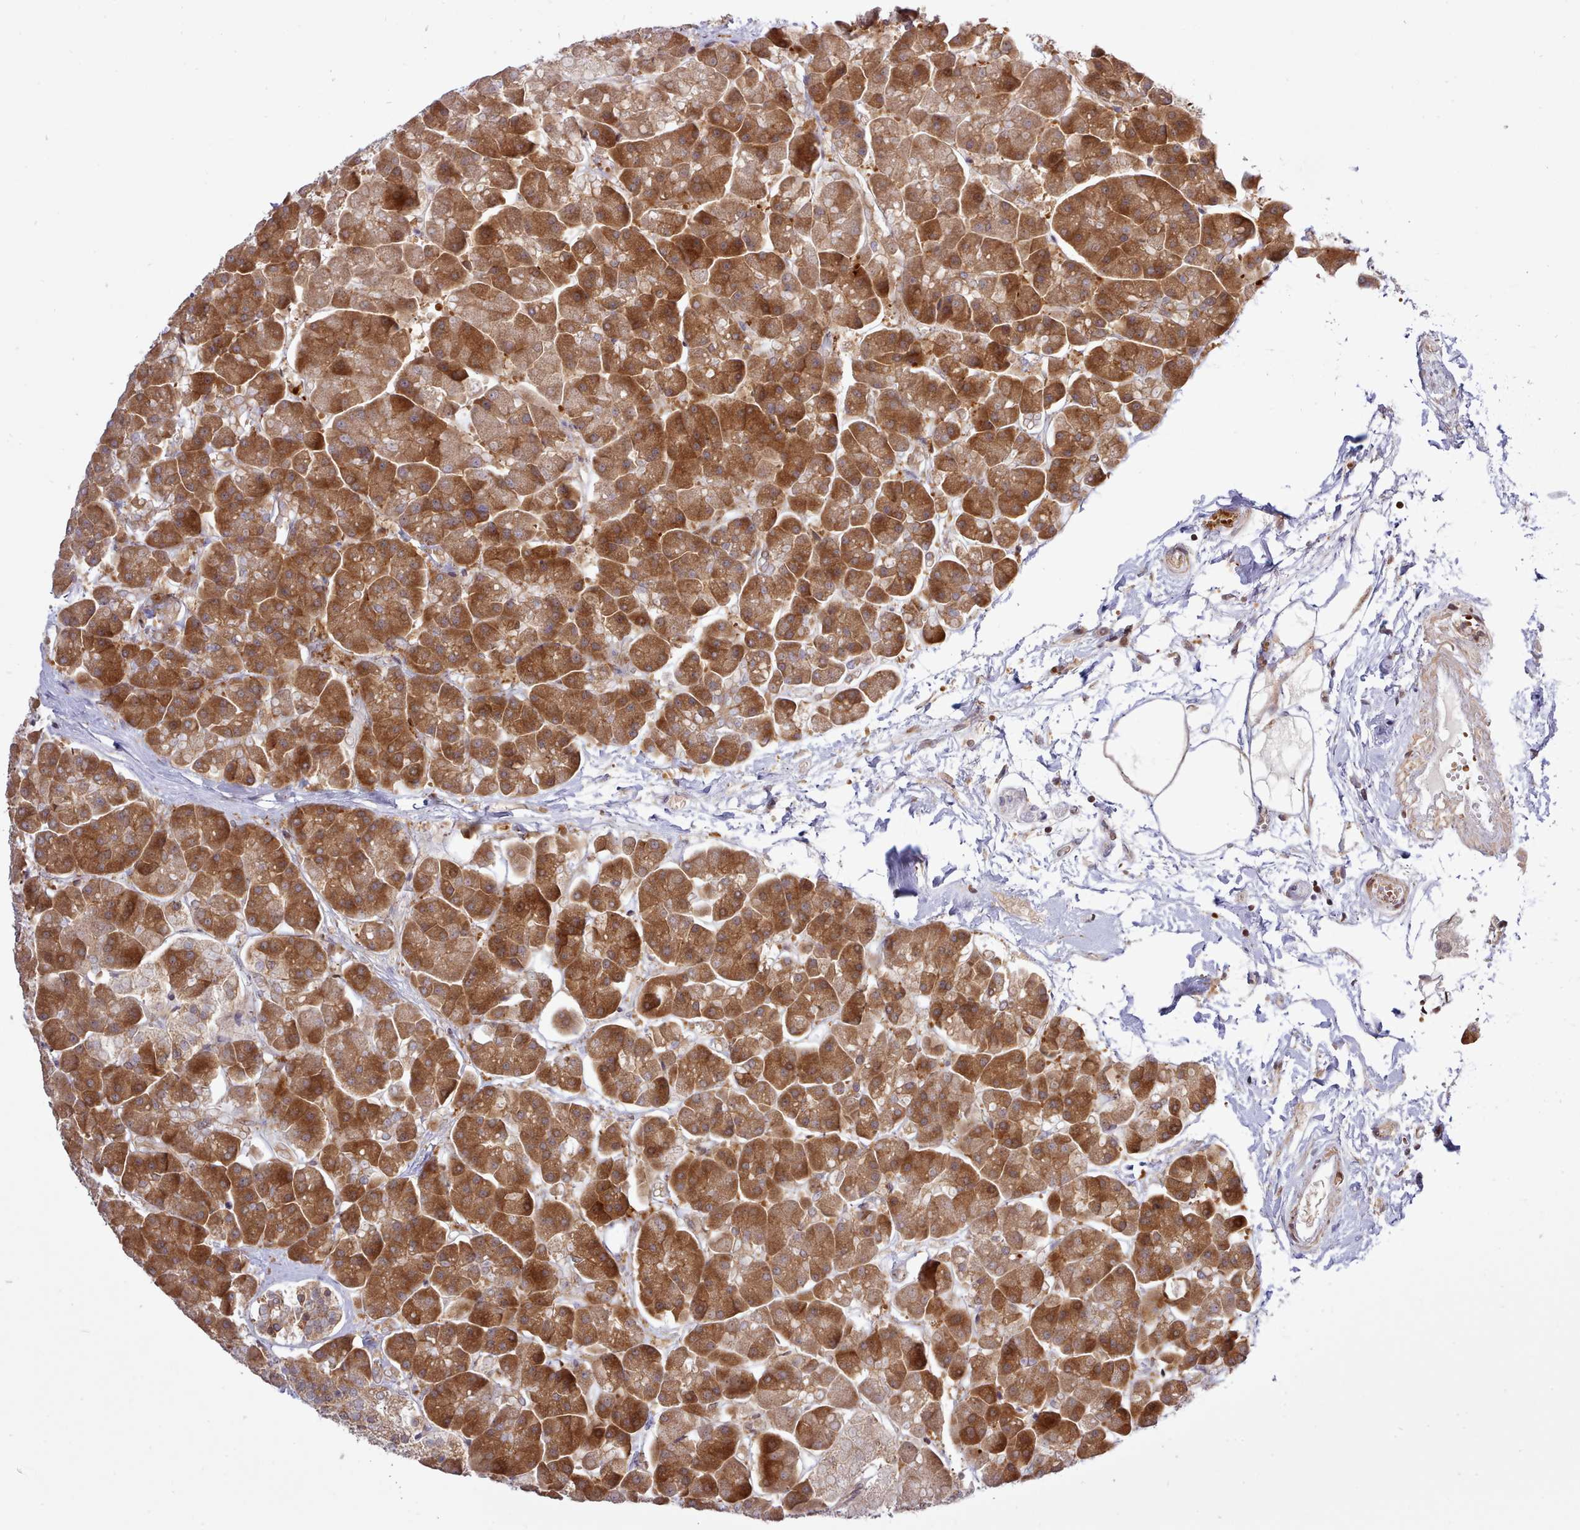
{"staining": {"intensity": "strong", "quantity": ">75%", "location": "cytoplasmic/membranous"}, "tissue": "pancreas", "cell_type": "Exocrine glandular cells", "image_type": "normal", "snomed": [{"axis": "morphology", "description": "Normal tissue, NOS"}, {"axis": "topography", "description": "Pancreas"}, {"axis": "topography", "description": "Peripheral nerve tissue"}], "caption": "Immunohistochemical staining of benign human pancreas shows high levels of strong cytoplasmic/membranous positivity in approximately >75% of exocrine glandular cells. Nuclei are stained in blue.", "gene": "UBE2G1", "patient": {"sex": "male", "age": 54}}